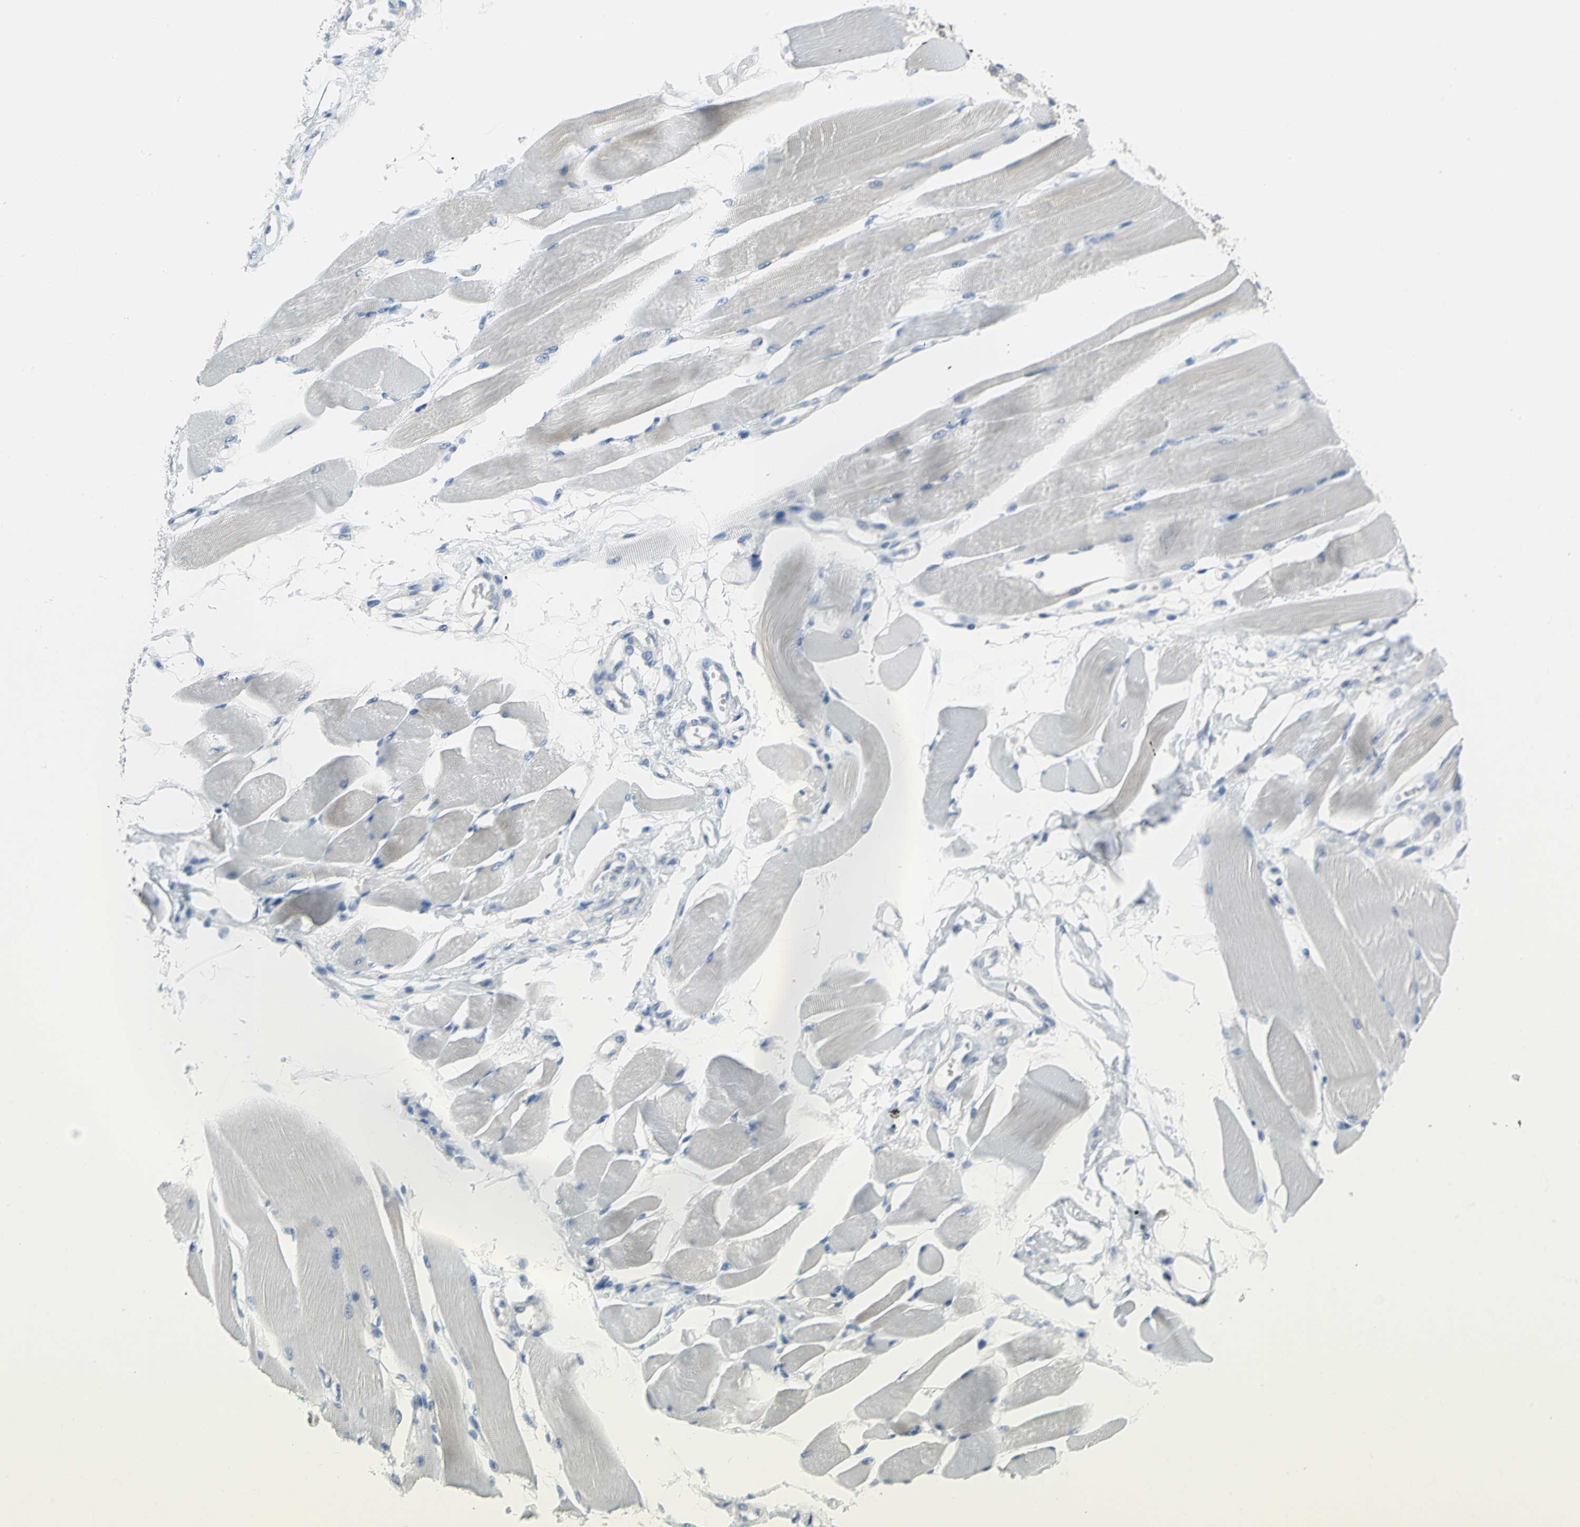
{"staining": {"intensity": "weak", "quantity": "<25%", "location": "cytoplasmic/membranous"}, "tissue": "skeletal muscle", "cell_type": "Myocytes", "image_type": "normal", "snomed": [{"axis": "morphology", "description": "Normal tissue, NOS"}, {"axis": "topography", "description": "Skeletal muscle"}, {"axis": "topography", "description": "Peripheral nerve tissue"}], "caption": "This is a photomicrograph of IHC staining of normal skeletal muscle, which shows no positivity in myocytes.", "gene": "MCM3", "patient": {"sex": "female", "age": 84}}